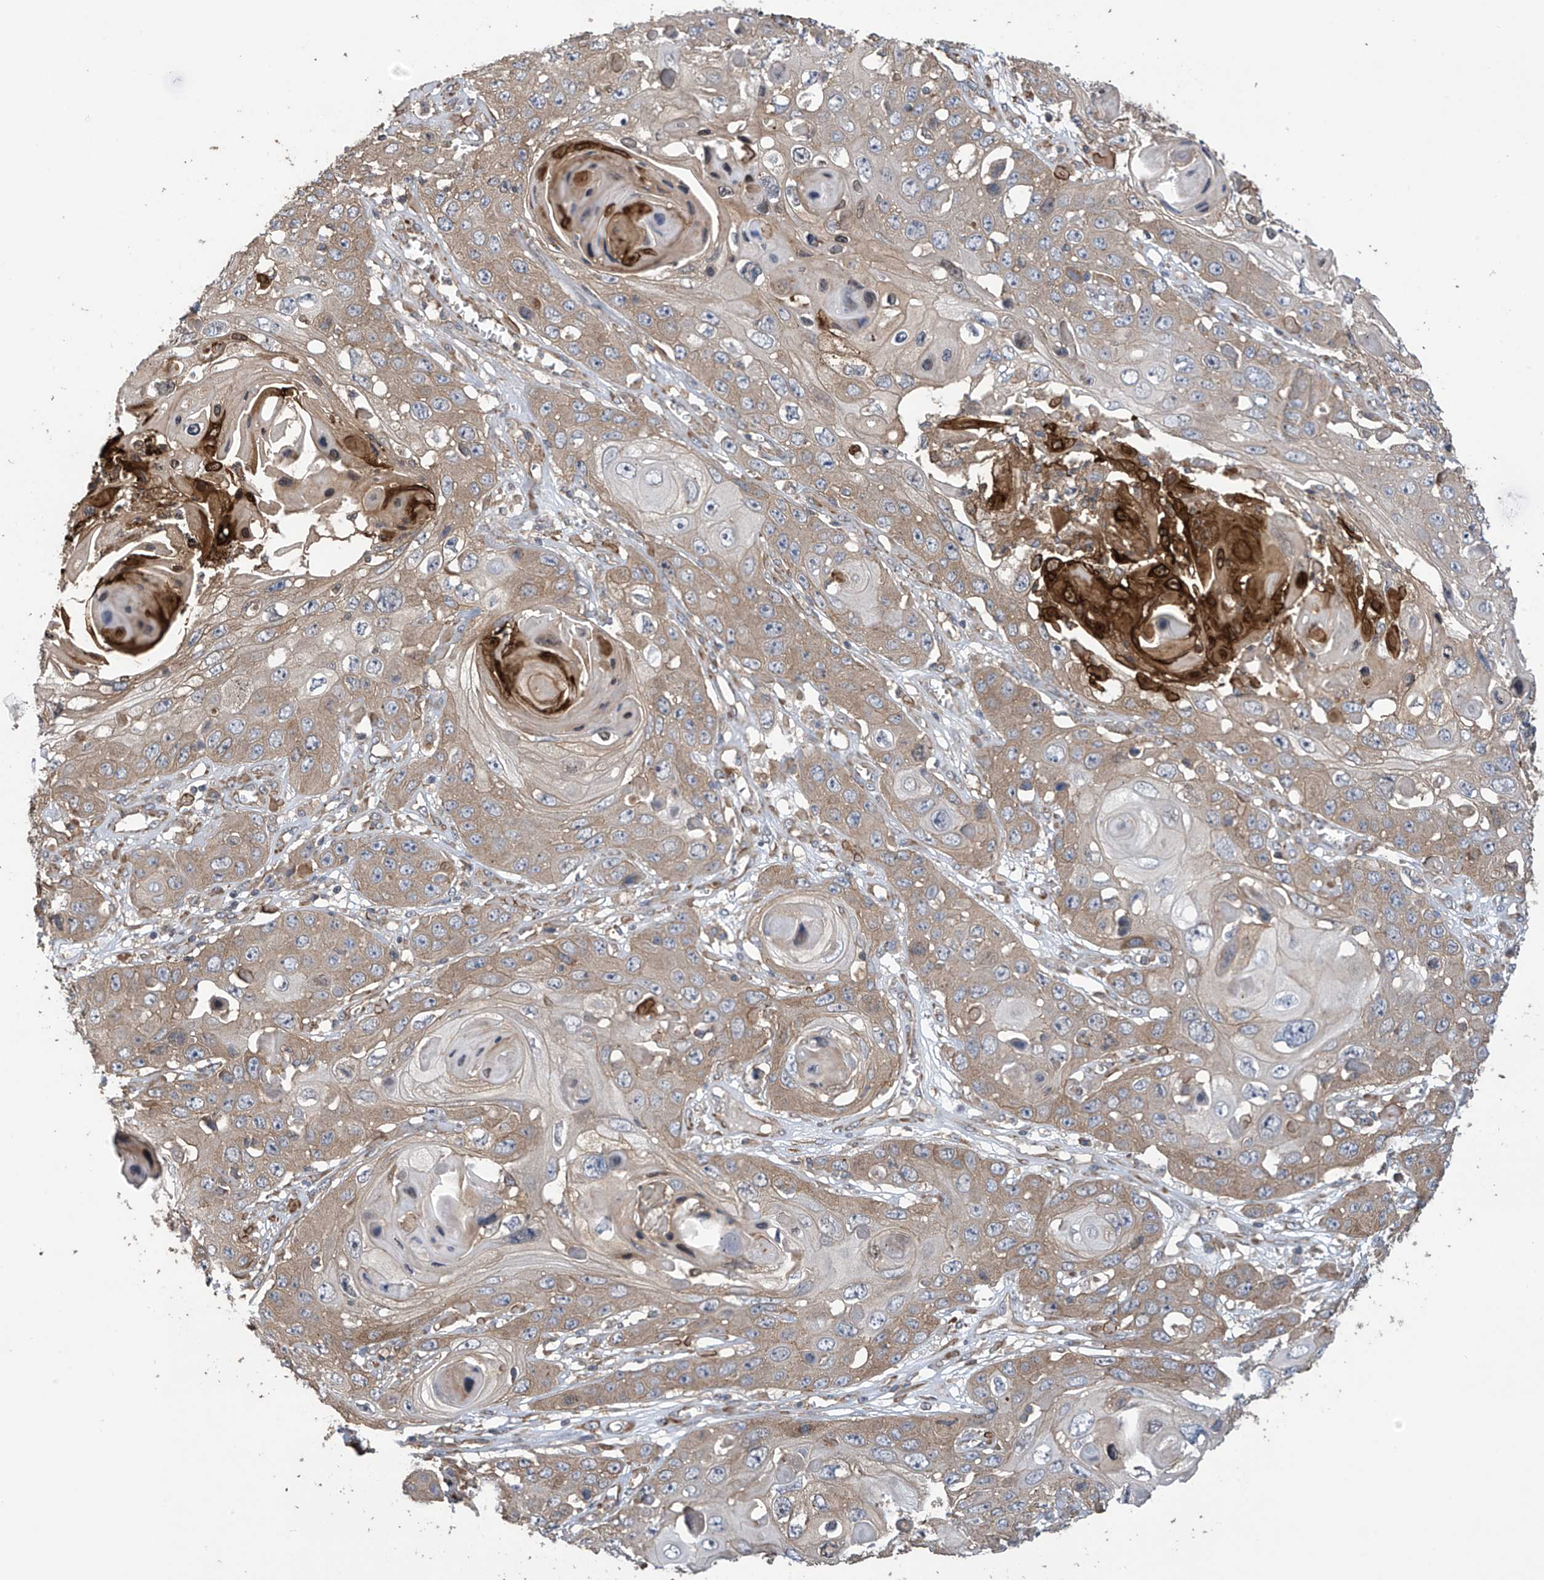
{"staining": {"intensity": "weak", "quantity": ">75%", "location": "cytoplasmic/membranous"}, "tissue": "skin cancer", "cell_type": "Tumor cells", "image_type": "cancer", "snomed": [{"axis": "morphology", "description": "Squamous cell carcinoma, NOS"}, {"axis": "topography", "description": "Skin"}], "caption": "An image of skin cancer (squamous cell carcinoma) stained for a protein reveals weak cytoplasmic/membranous brown staining in tumor cells.", "gene": "PHACTR4", "patient": {"sex": "male", "age": 55}}